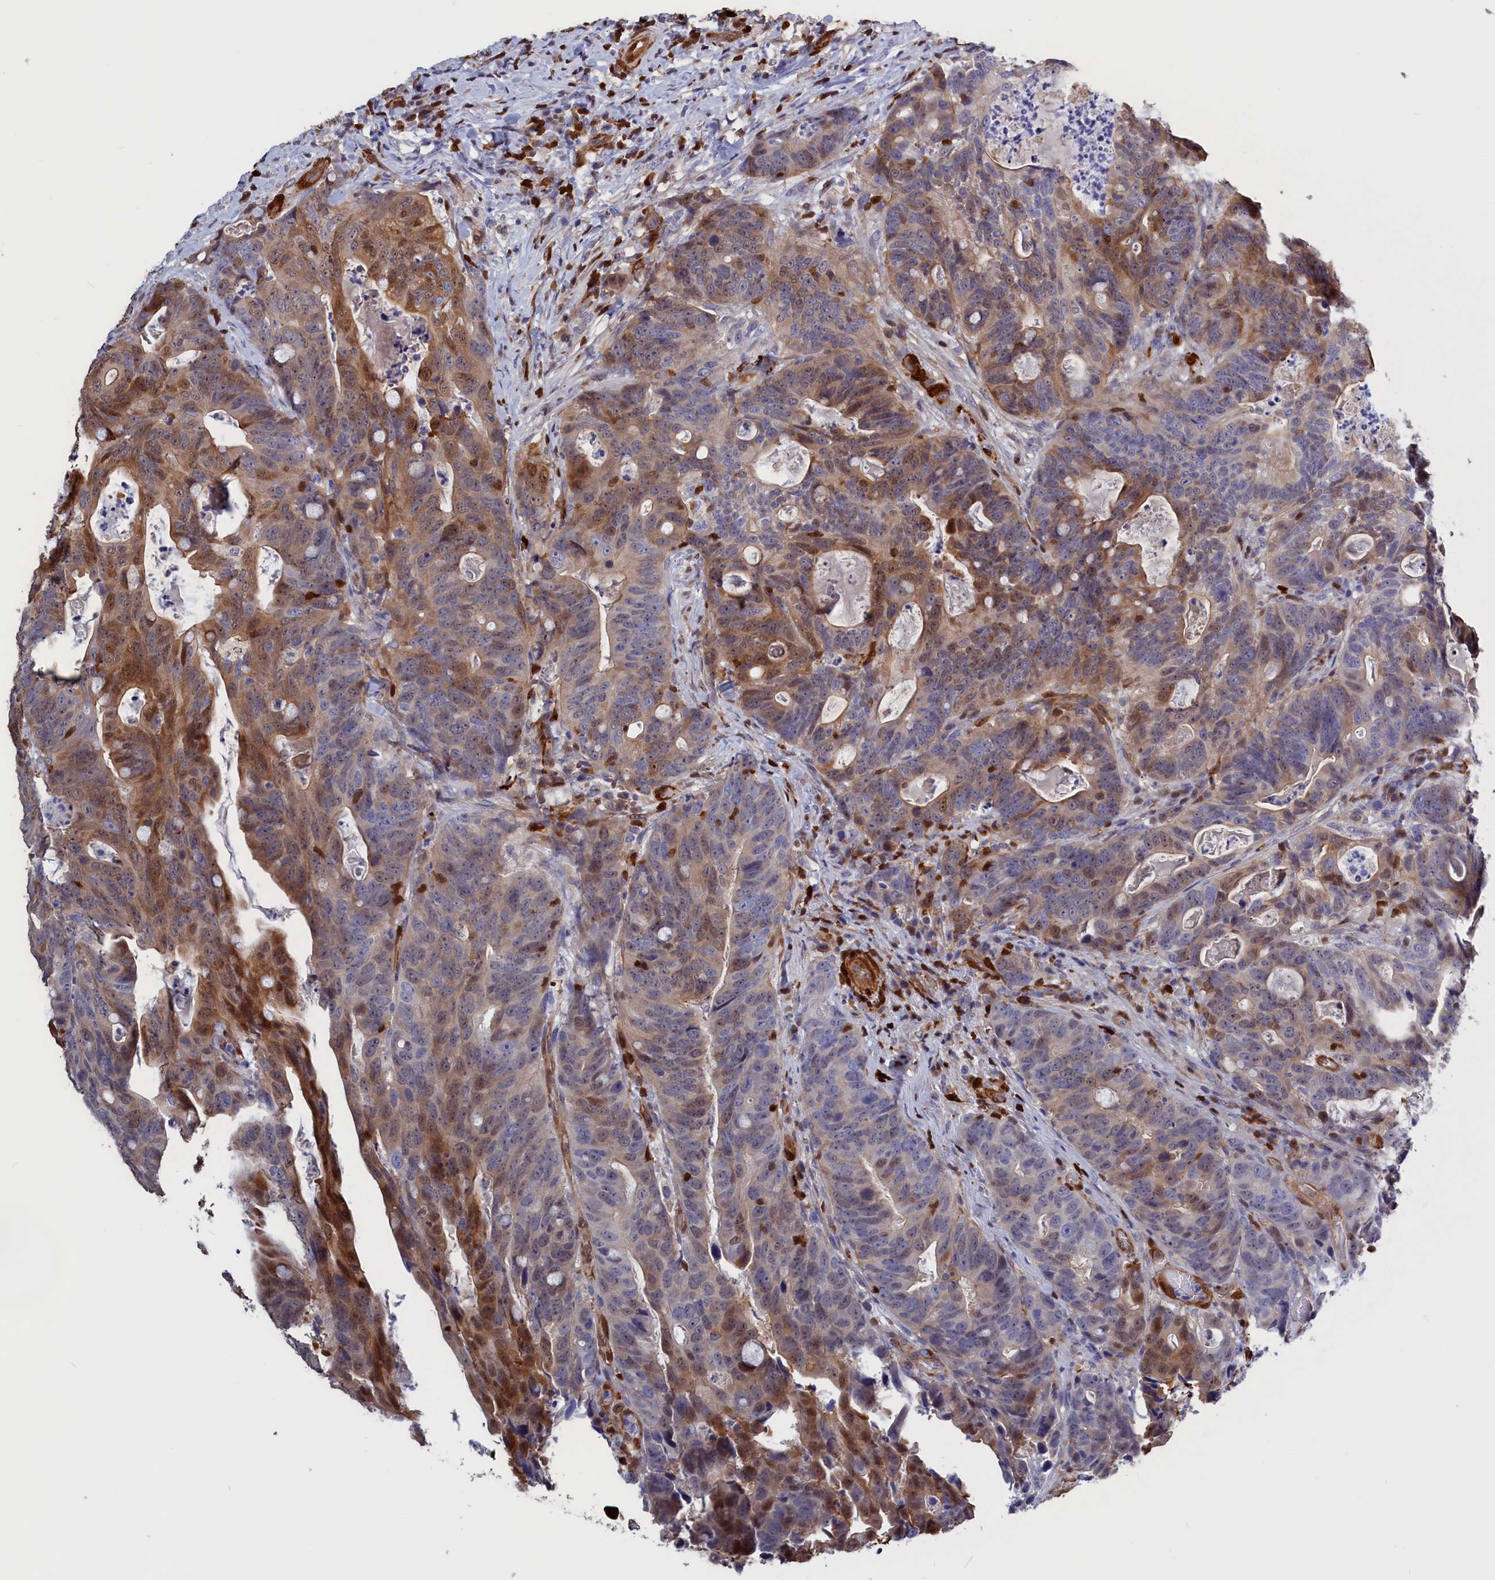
{"staining": {"intensity": "moderate", "quantity": "<25%", "location": "cytoplasmic/membranous,nuclear"}, "tissue": "colorectal cancer", "cell_type": "Tumor cells", "image_type": "cancer", "snomed": [{"axis": "morphology", "description": "Adenocarcinoma, NOS"}, {"axis": "topography", "description": "Colon"}], "caption": "This image reveals immunohistochemistry staining of adenocarcinoma (colorectal), with low moderate cytoplasmic/membranous and nuclear staining in approximately <25% of tumor cells.", "gene": "CRIP1", "patient": {"sex": "female", "age": 82}}